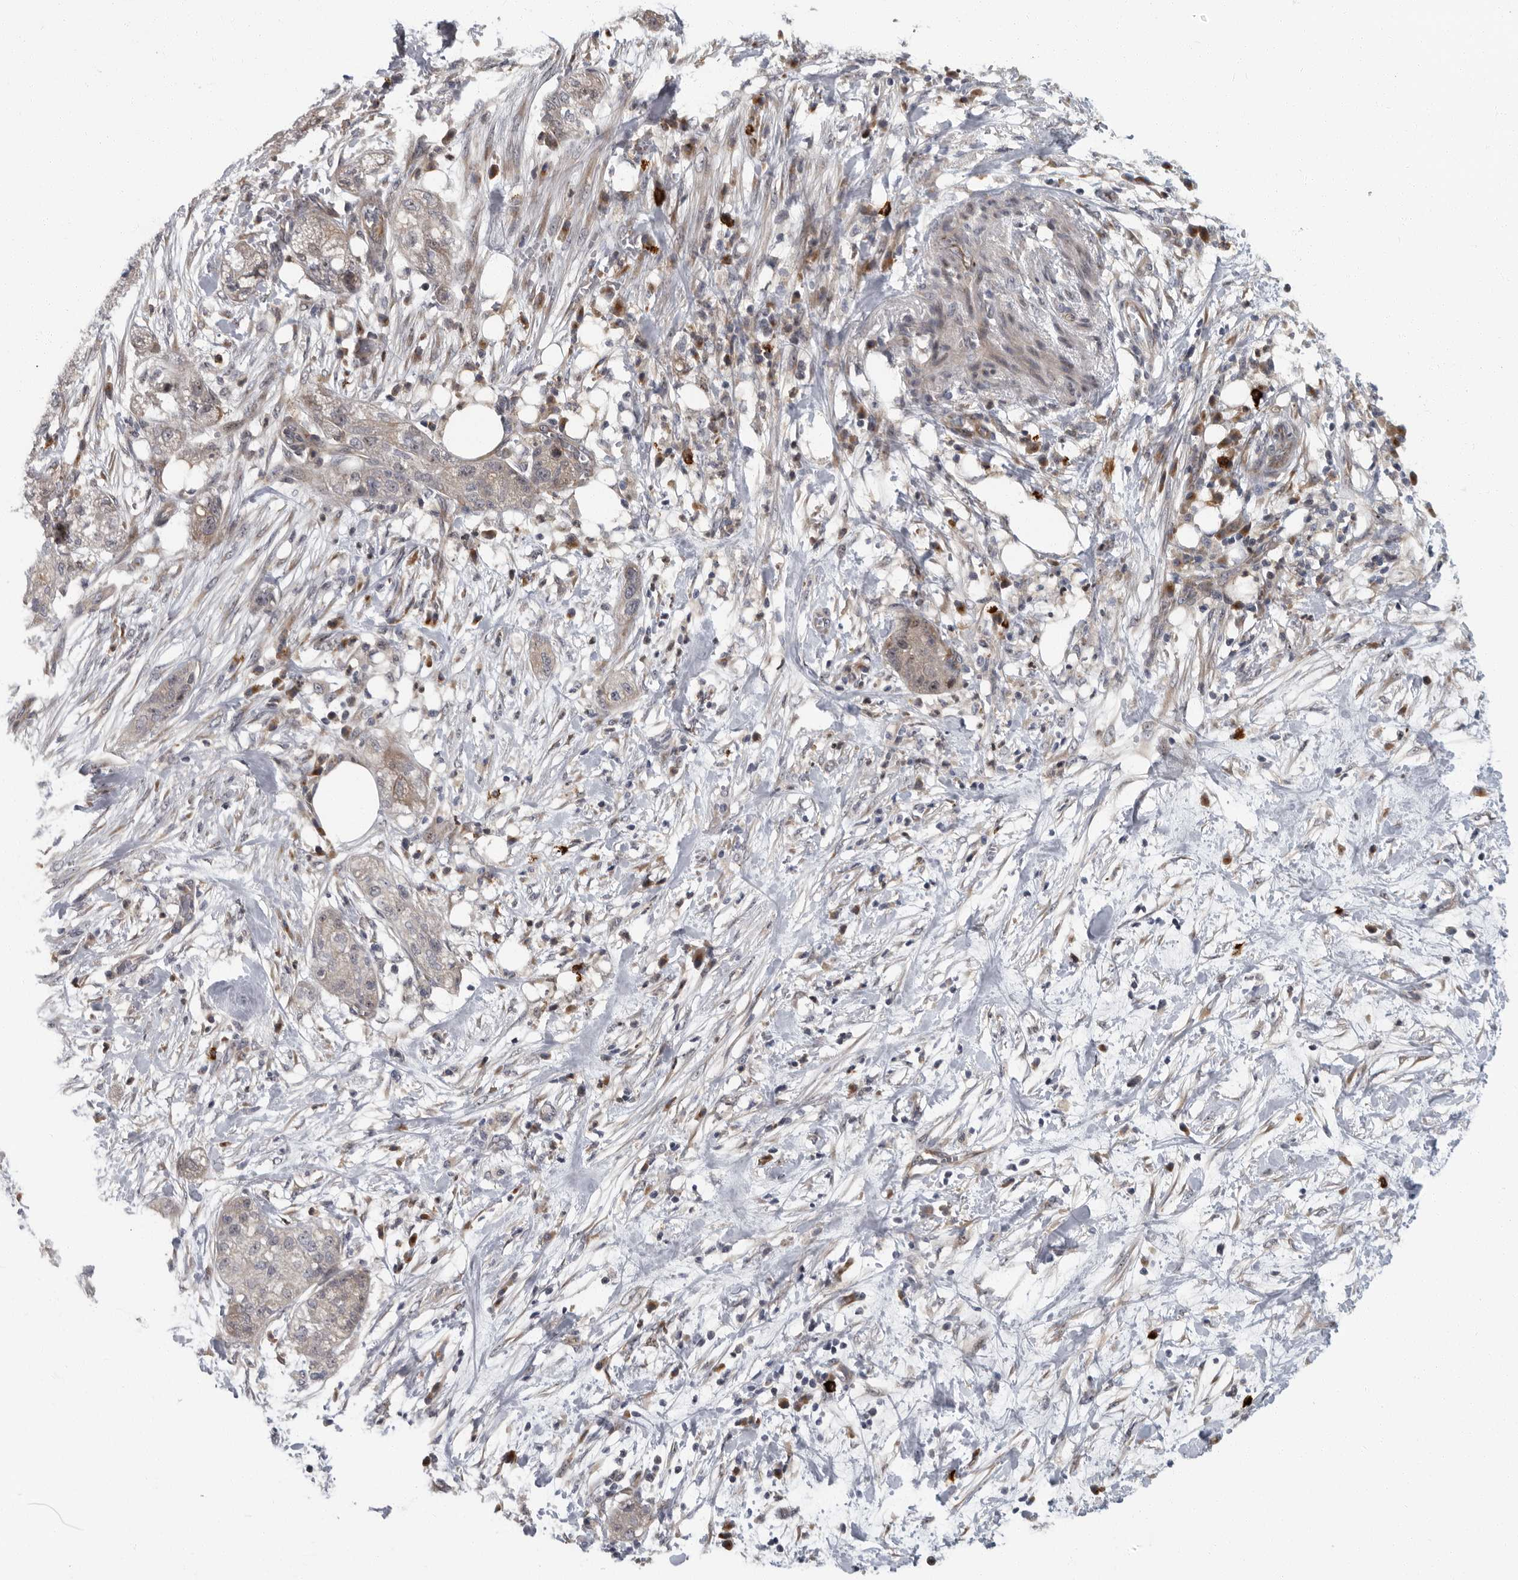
{"staining": {"intensity": "weak", "quantity": "<25%", "location": "cytoplasmic/membranous"}, "tissue": "pancreatic cancer", "cell_type": "Tumor cells", "image_type": "cancer", "snomed": [{"axis": "morphology", "description": "Adenocarcinoma, NOS"}, {"axis": "topography", "description": "Pancreas"}], "caption": "Protein analysis of pancreatic adenocarcinoma exhibits no significant positivity in tumor cells.", "gene": "PDCD11", "patient": {"sex": "female", "age": 78}}